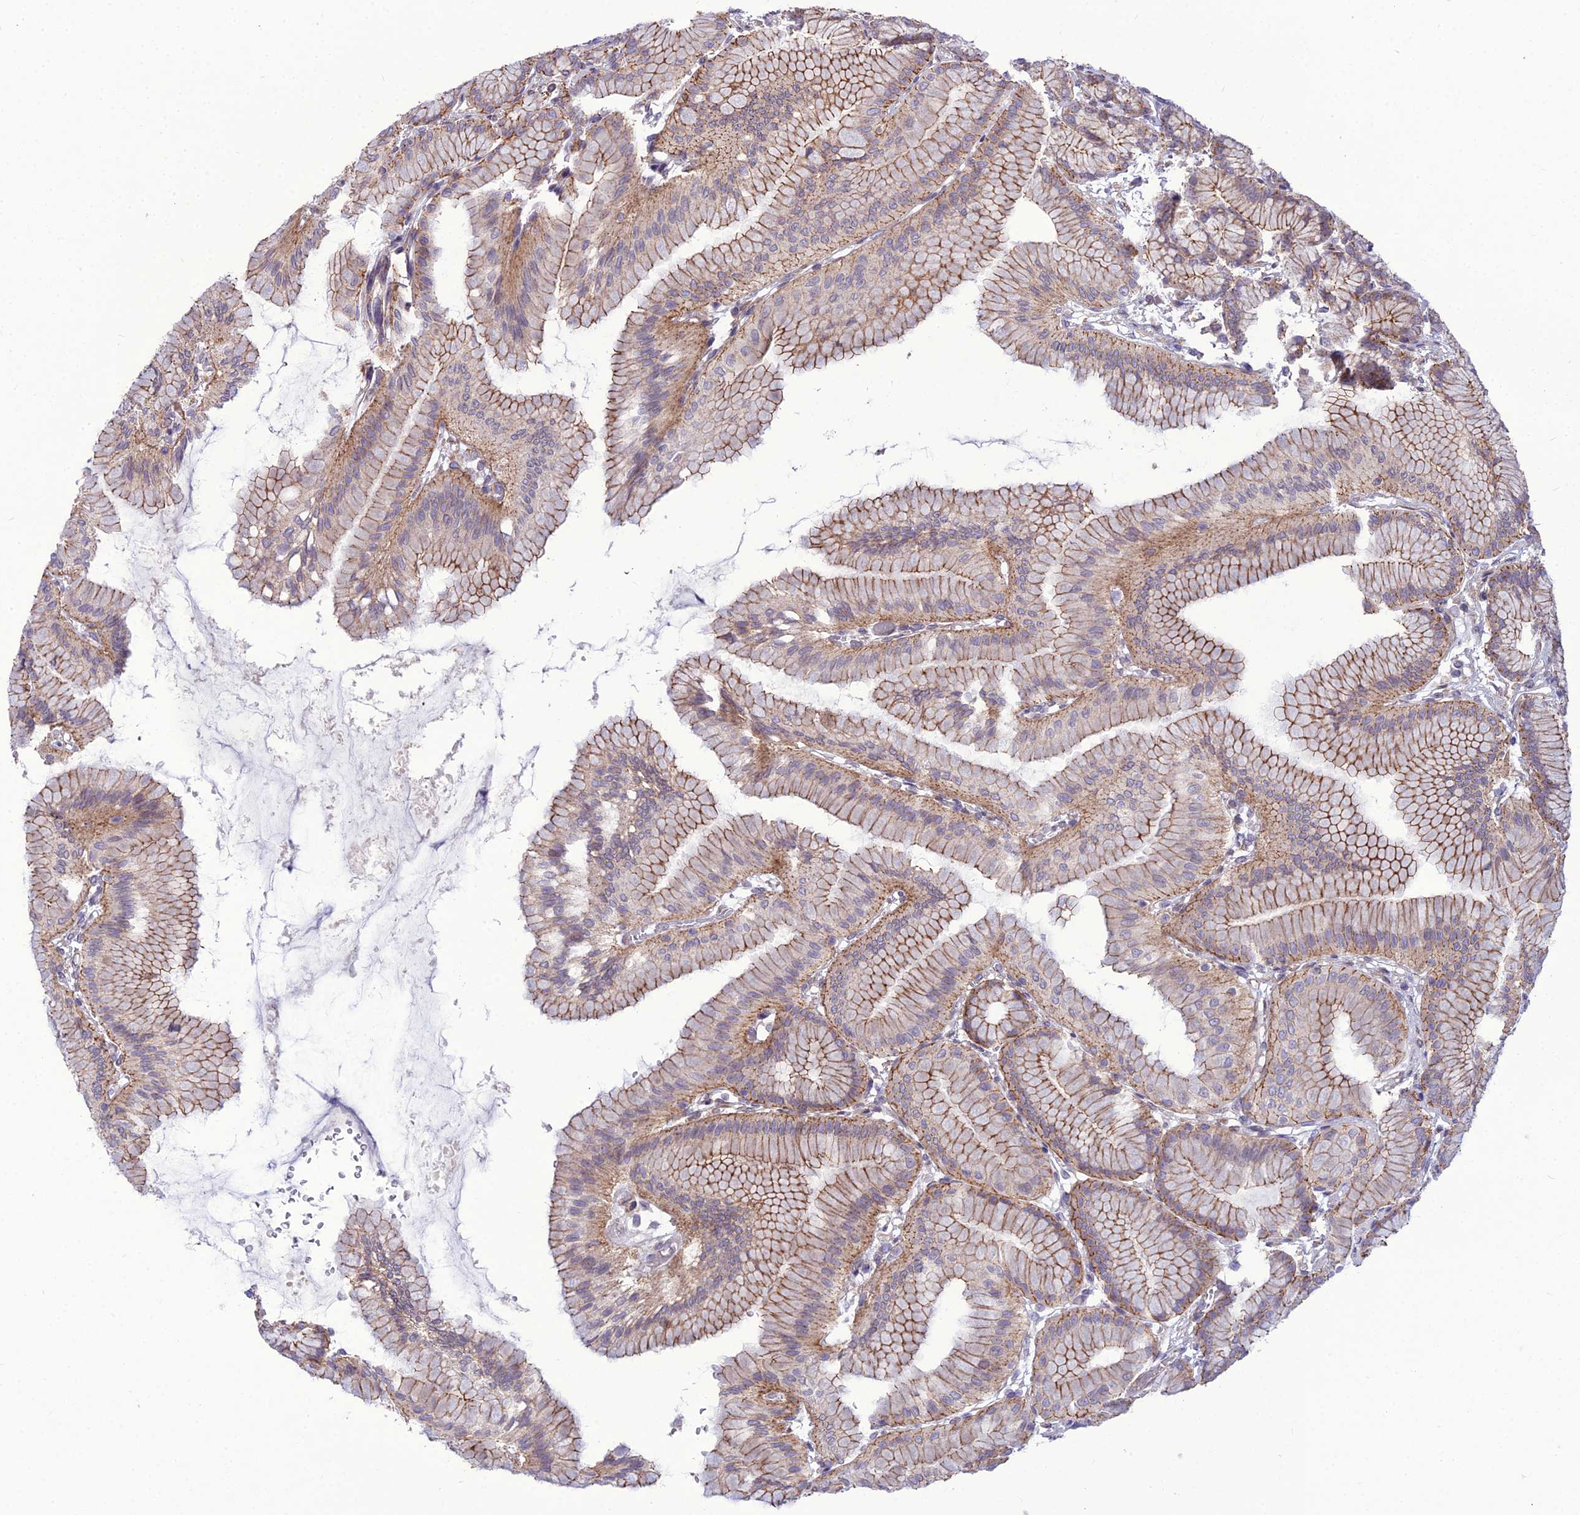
{"staining": {"intensity": "moderate", "quantity": ">75%", "location": "cytoplasmic/membranous"}, "tissue": "stomach", "cell_type": "Glandular cells", "image_type": "normal", "snomed": [{"axis": "morphology", "description": "Normal tissue, NOS"}, {"axis": "morphology", "description": "Adenocarcinoma, NOS"}, {"axis": "morphology", "description": "Adenocarcinoma, High grade"}, {"axis": "topography", "description": "Stomach, upper"}, {"axis": "topography", "description": "Stomach"}], "caption": "Stomach stained with DAB IHC exhibits medium levels of moderate cytoplasmic/membranous expression in about >75% of glandular cells. The protein is shown in brown color, while the nuclei are stained blue.", "gene": "TSPYL2", "patient": {"sex": "female", "age": 65}}